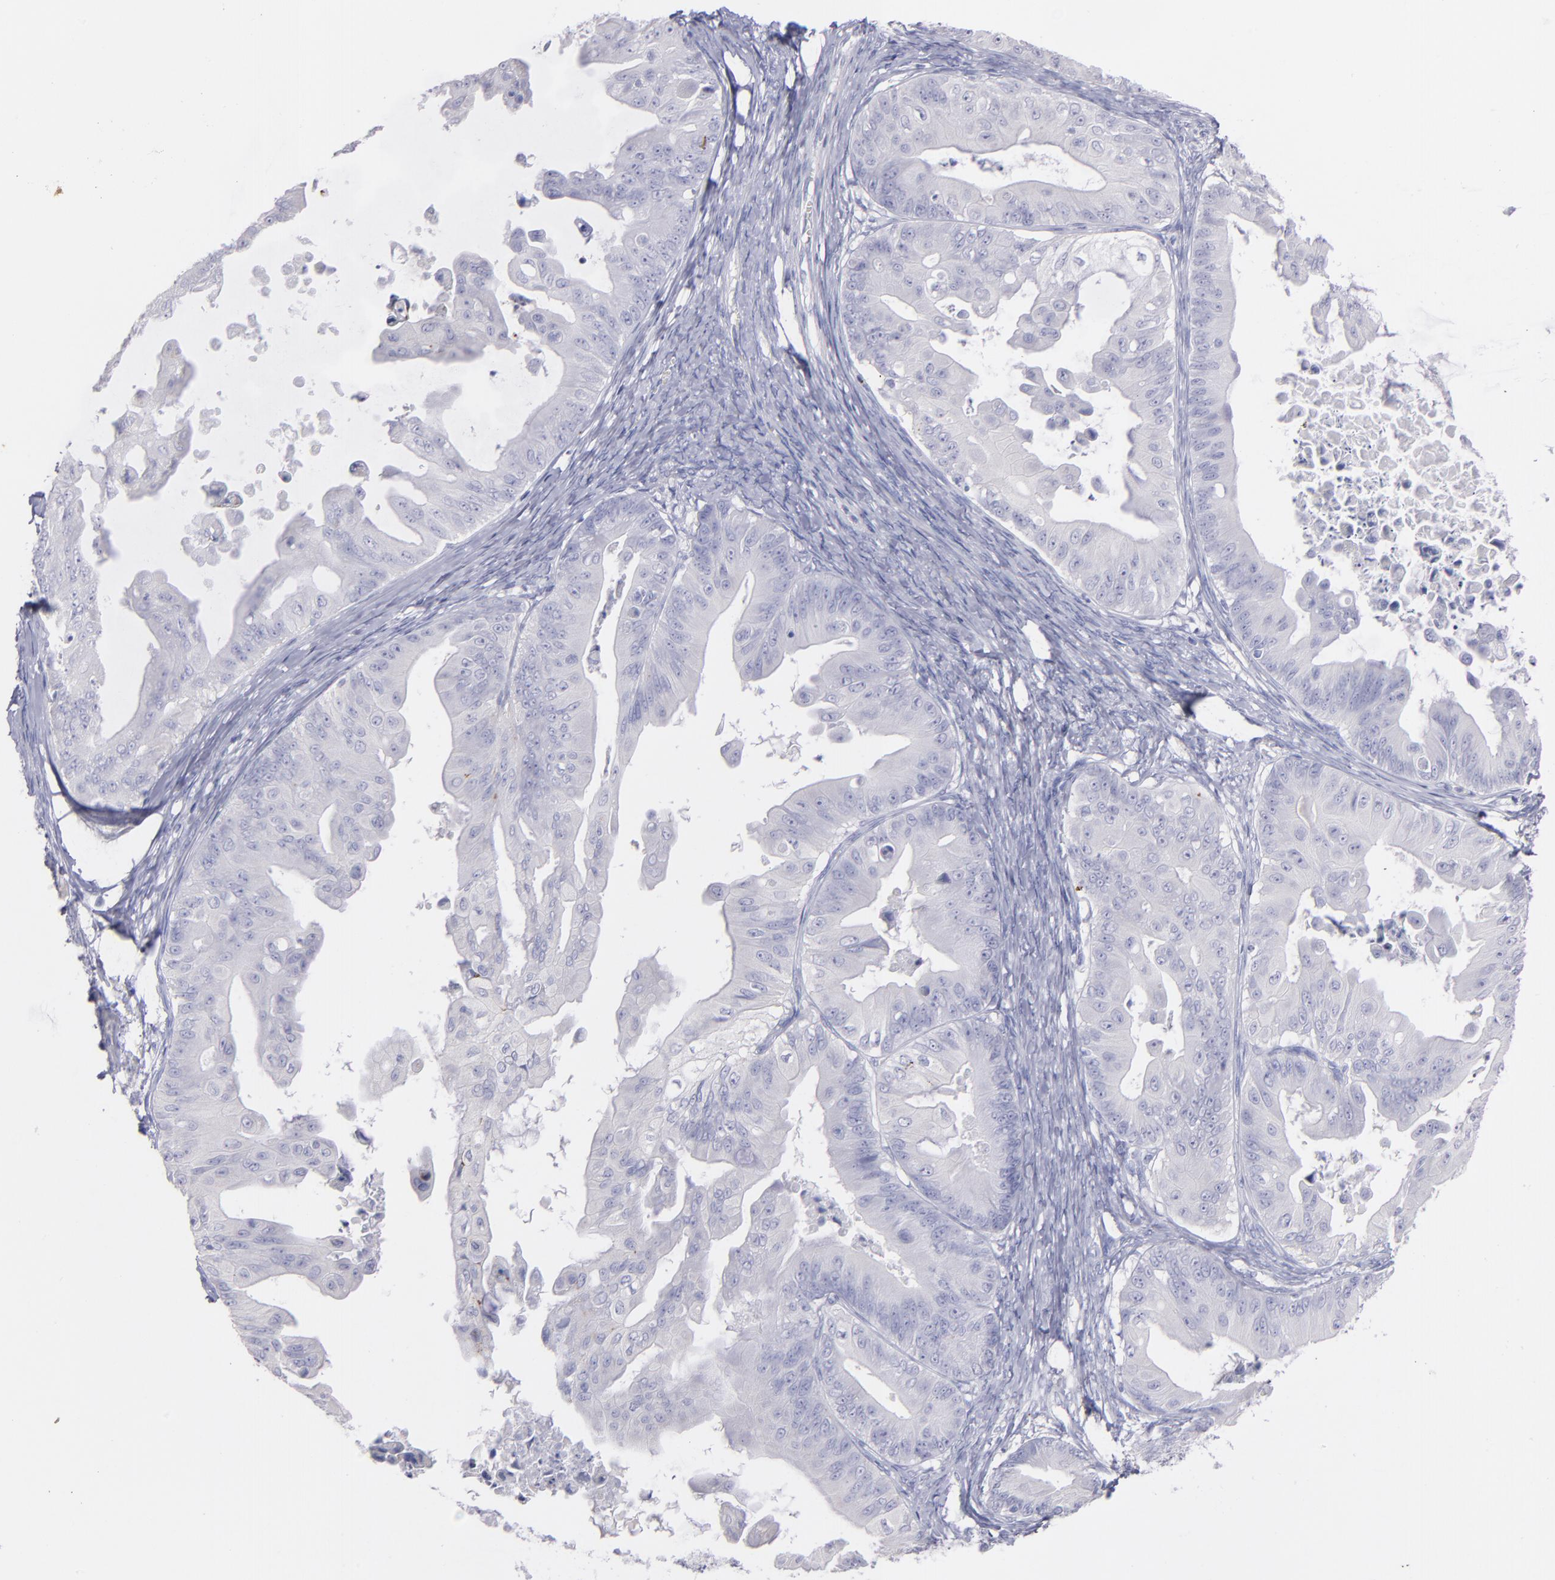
{"staining": {"intensity": "negative", "quantity": "none", "location": "none"}, "tissue": "ovarian cancer", "cell_type": "Tumor cells", "image_type": "cancer", "snomed": [{"axis": "morphology", "description": "Cystadenocarcinoma, mucinous, NOS"}, {"axis": "topography", "description": "Ovary"}], "caption": "Tumor cells are negative for brown protein staining in ovarian mucinous cystadenocarcinoma. (Stains: DAB (3,3'-diaminobenzidine) immunohistochemistry with hematoxylin counter stain, Microscopy: brightfield microscopy at high magnification).", "gene": "SNAP25", "patient": {"sex": "female", "age": 37}}